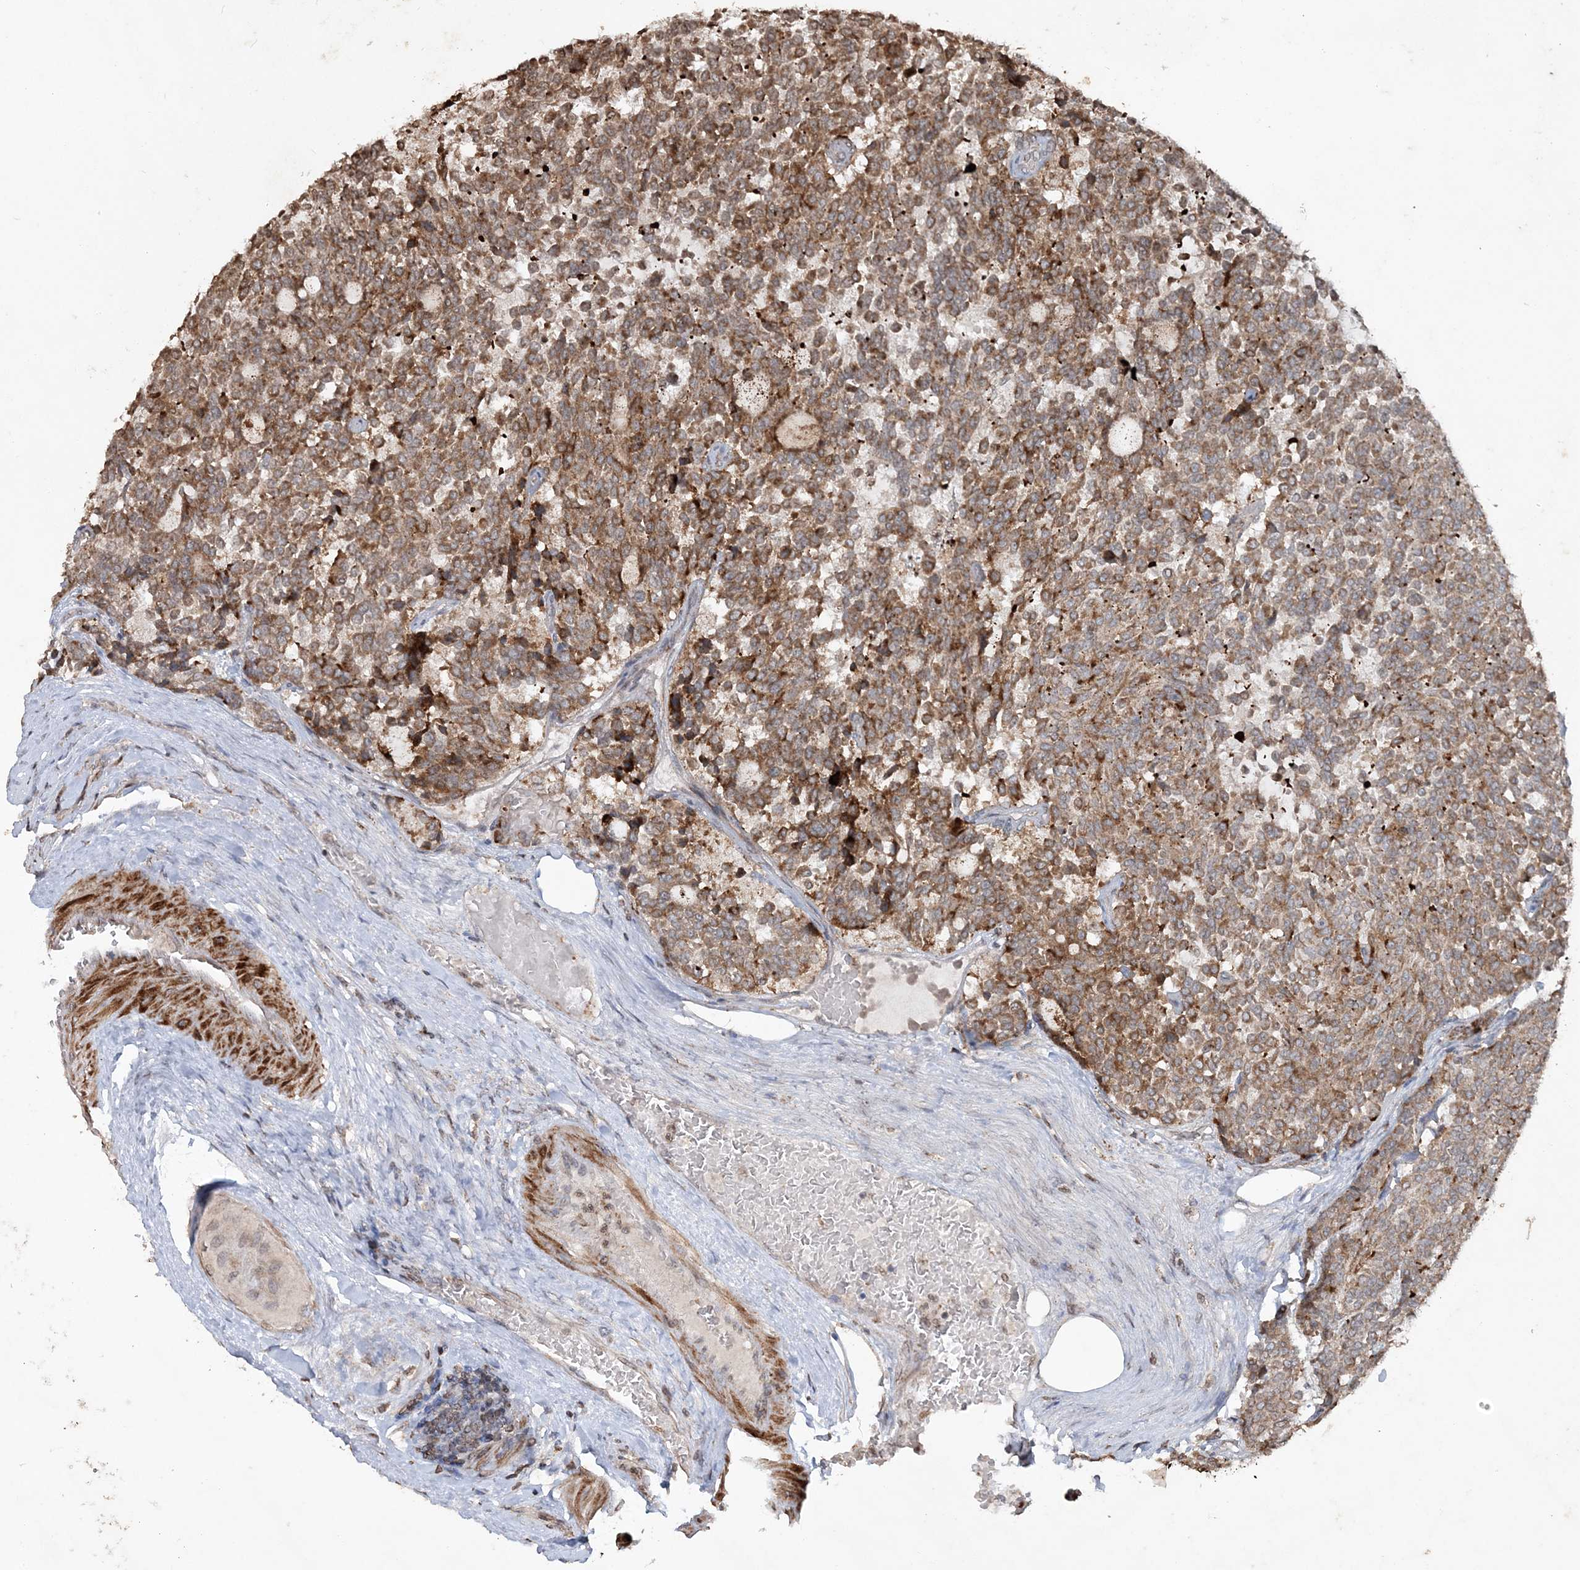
{"staining": {"intensity": "moderate", "quantity": ">75%", "location": "cytoplasmic/membranous"}, "tissue": "carcinoid", "cell_type": "Tumor cells", "image_type": "cancer", "snomed": [{"axis": "morphology", "description": "Carcinoid, malignant, NOS"}, {"axis": "topography", "description": "Pancreas"}], "caption": "Immunohistochemistry photomicrograph of neoplastic tissue: human carcinoid stained using immunohistochemistry shows medium levels of moderate protein expression localized specifically in the cytoplasmic/membranous of tumor cells, appearing as a cytoplasmic/membranous brown color.", "gene": "TTC7A", "patient": {"sex": "female", "age": 54}}